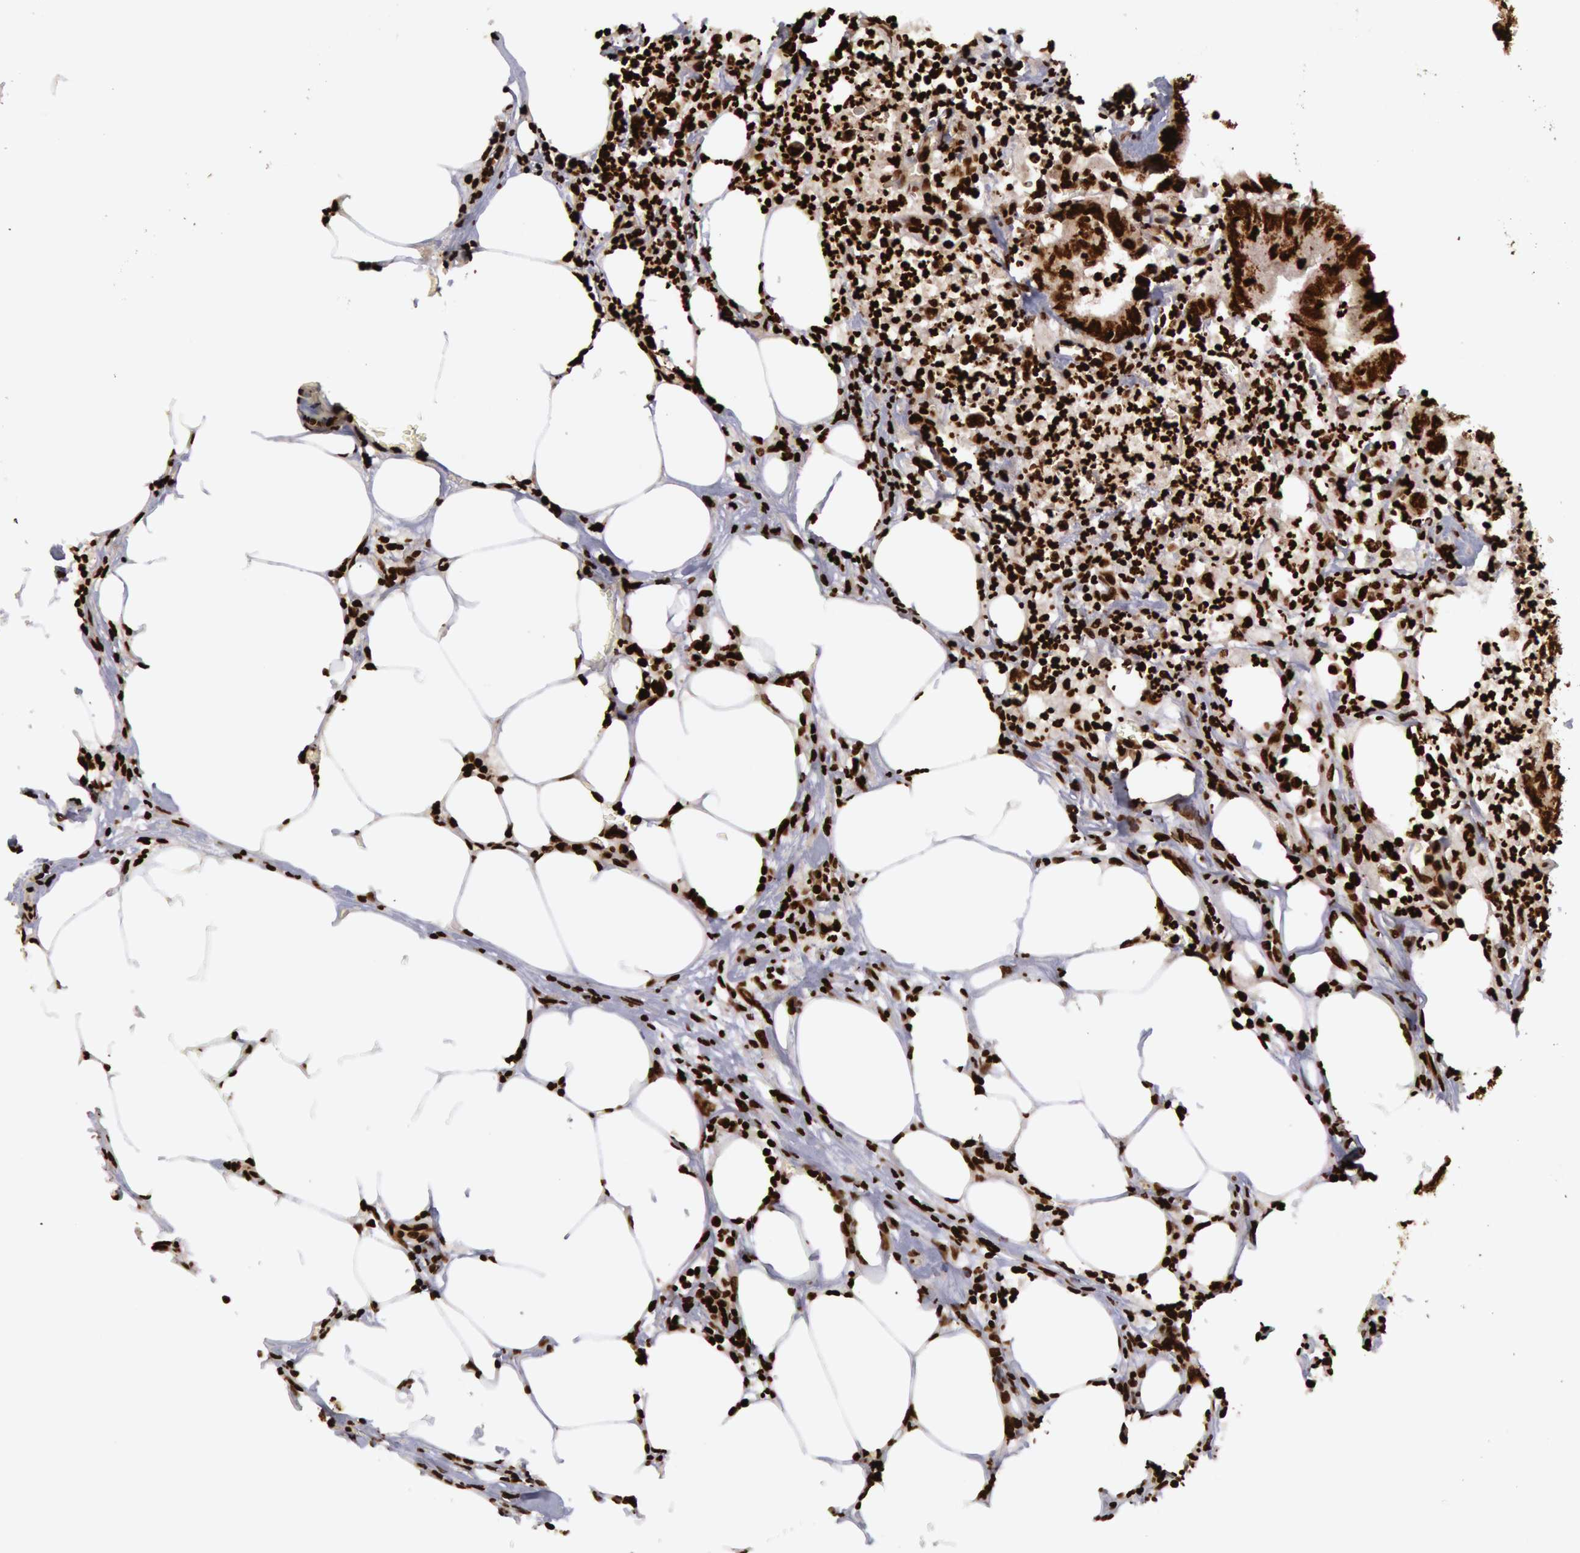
{"staining": {"intensity": "strong", "quantity": ">75%", "location": "nuclear"}, "tissue": "colorectal cancer", "cell_type": "Tumor cells", "image_type": "cancer", "snomed": [{"axis": "morphology", "description": "Adenocarcinoma, NOS"}, {"axis": "topography", "description": "Colon"}], "caption": "A brown stain shows strong nuclear positivity of a protein in human adenocarcinoma (colorectal) tumor cells.", "gene": "H3-4", "patient": {"sex": "male", "age": 55}}